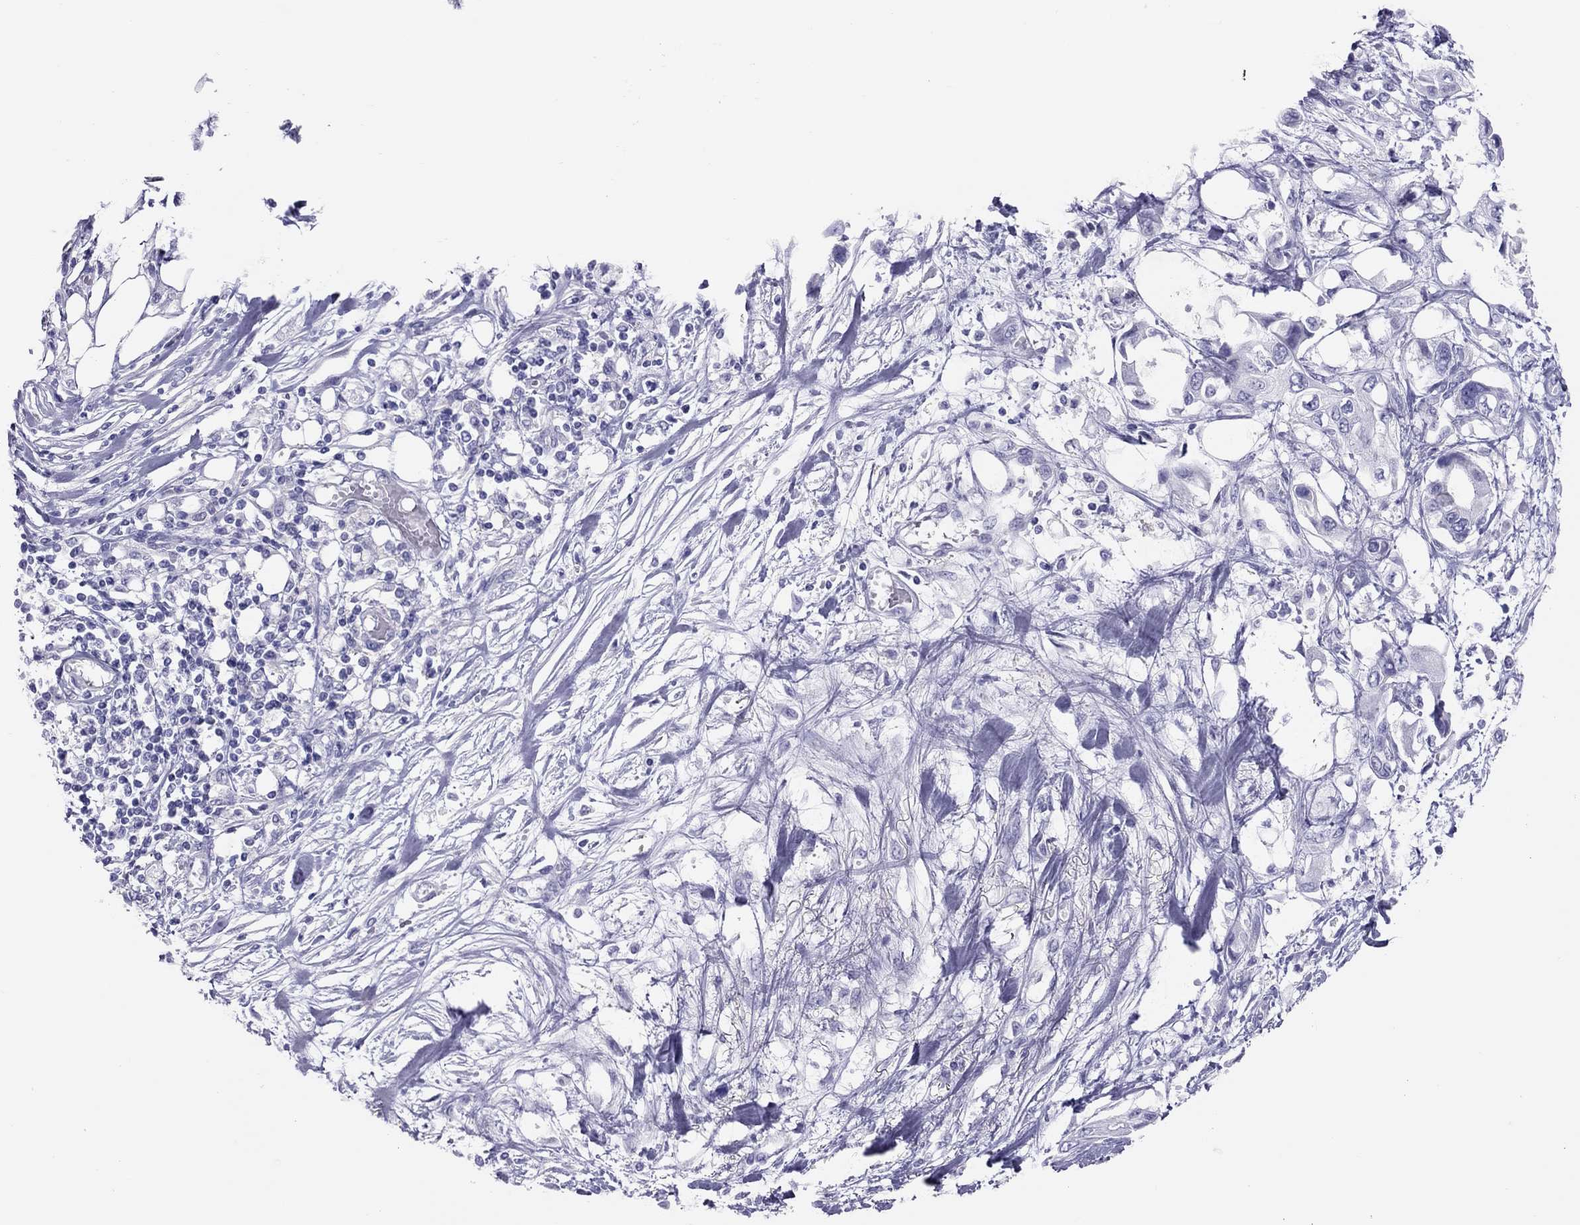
{"staining": {"intensity": "negative", "quantity": "none", "location": "none"}, "tissue": "pancreatic cancer", "cell_type": "Tumor cells", "image_type": "cancer", "snomed": [{"axis": "morphology", "description": "Adenocarcinoma, NOS"}, {"axis": "topography", "description": "Pancreas"}], "caption": "Pancreatic adenocarcinoma was stained to show a protein in brown. There is no significant expression in tumor cells.", "gene": "PSMB11", "patient": {"sex": "female", "age": 63}}